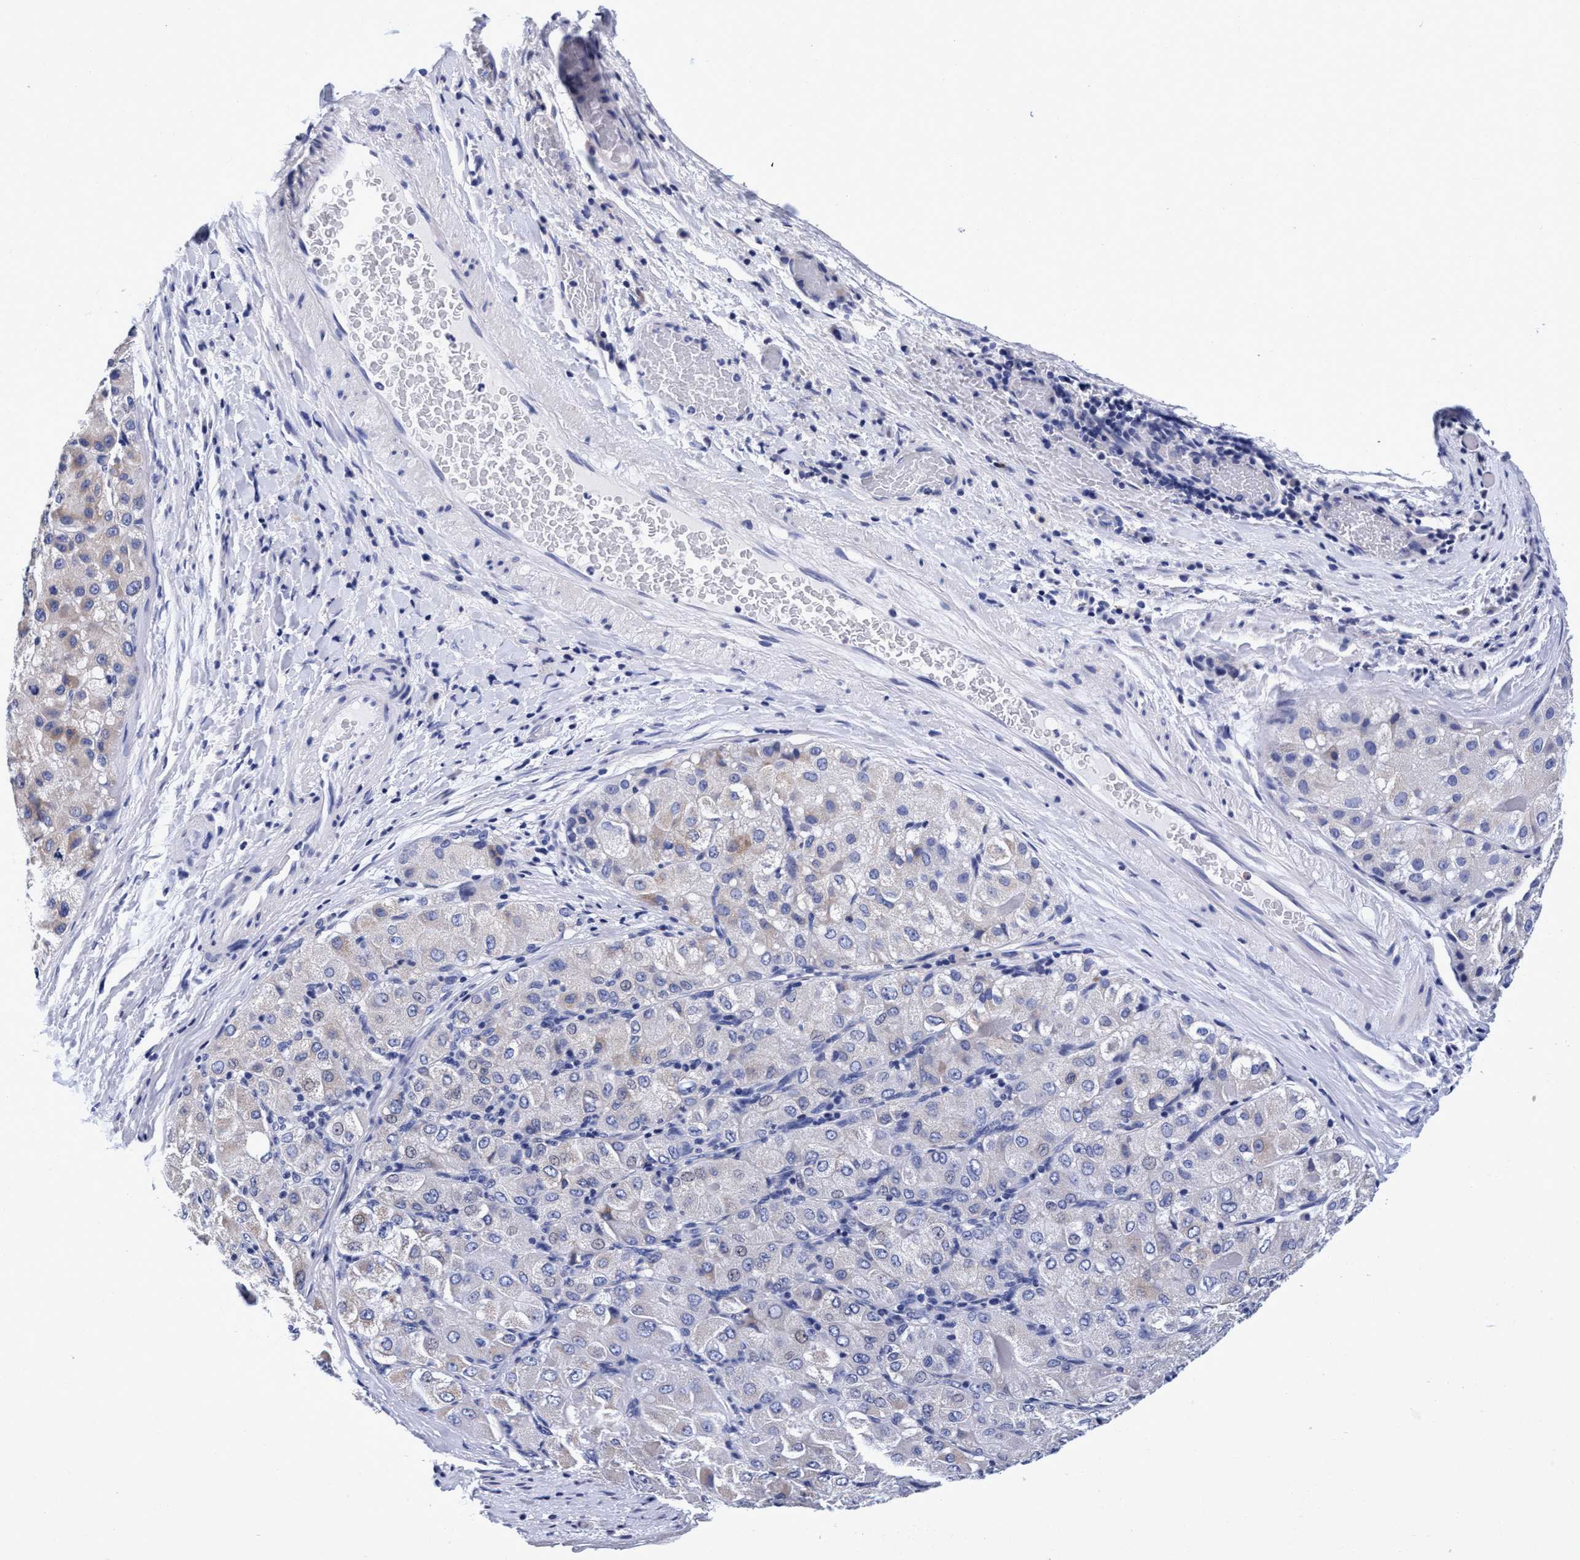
{"staining": {"intensity": "negative", "quantity": "none", "location": "none"}, "tissue": "liver cancer", "cell_type": "Tumor cells", "image_type": "cancer", "snomed": [{"axis": "morphology", "description": "Carcinoma, Hepatocellular, NOS"}, {"axis": "topography", "description": "Liver"}], "caption": "This is an immunohistochemistry histopathology image of hepatocellular carcinoma (liver). There is no expression in tumor cells.", "gene": "PLPPR1", "patient": {"sex": "male", "age": 80}}